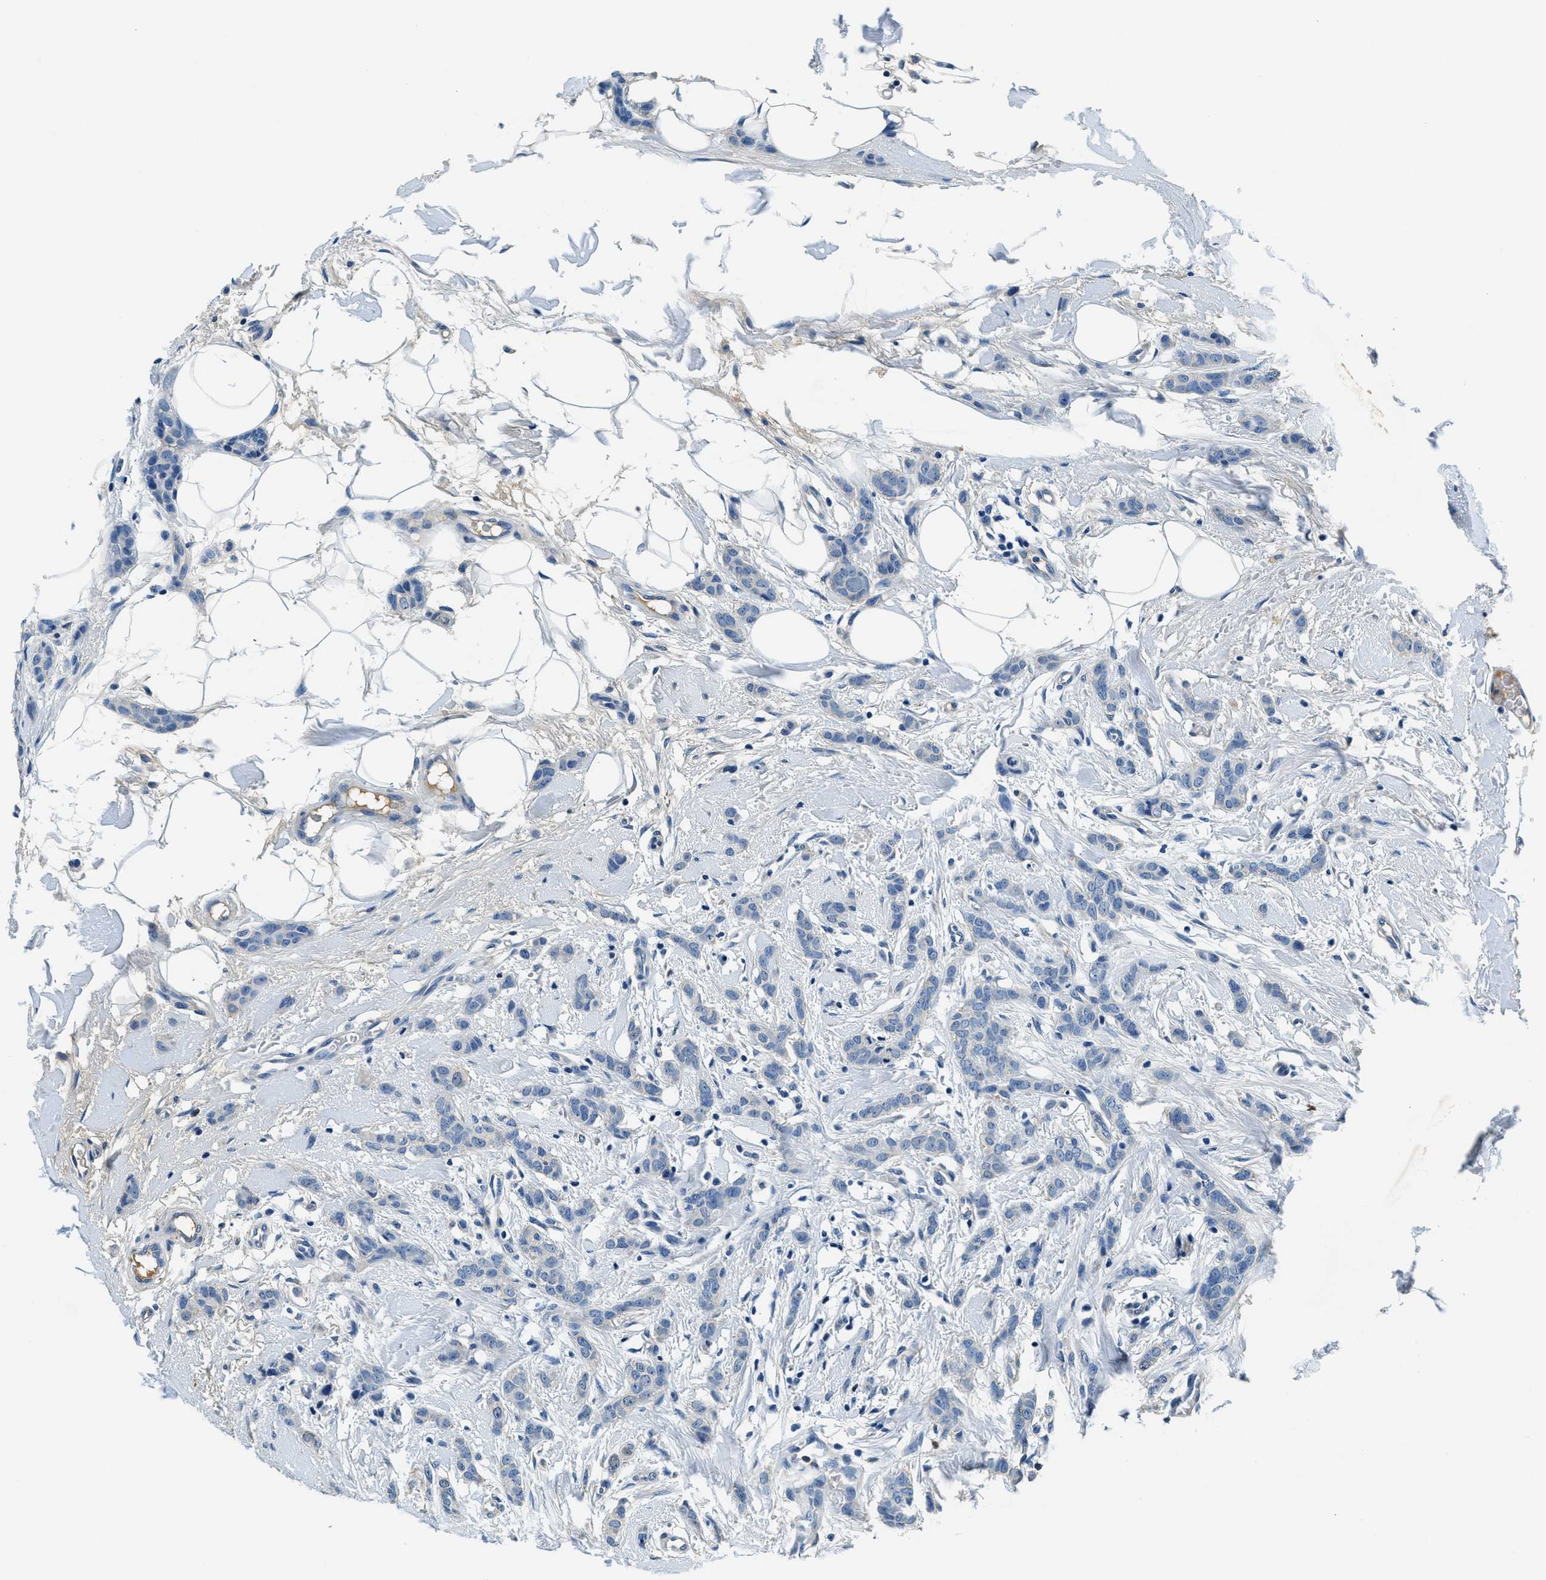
{"staining": {"intensity": "negative", "quantity": "none", "location": "none"}, "tissue": "breast cancer", "cell_type": "Tumor cells", "image_type": "cancer", "snomed": [{"axis": "morphology", "description": "Lobular carcinoma"}, {"axis": "topography", "description": "Skin"}, {"axis": "topography", "description": "Breast"}], "caption": "High magnification brightfield microscopy of breast cancer (lobular carcinoma) stained with DAB (brown) and counterstained with hematoxylin (blue): tumor cells show no significant expression.", "gene": "TMEM186", "patient": {"sex": "female", "age": 46}}